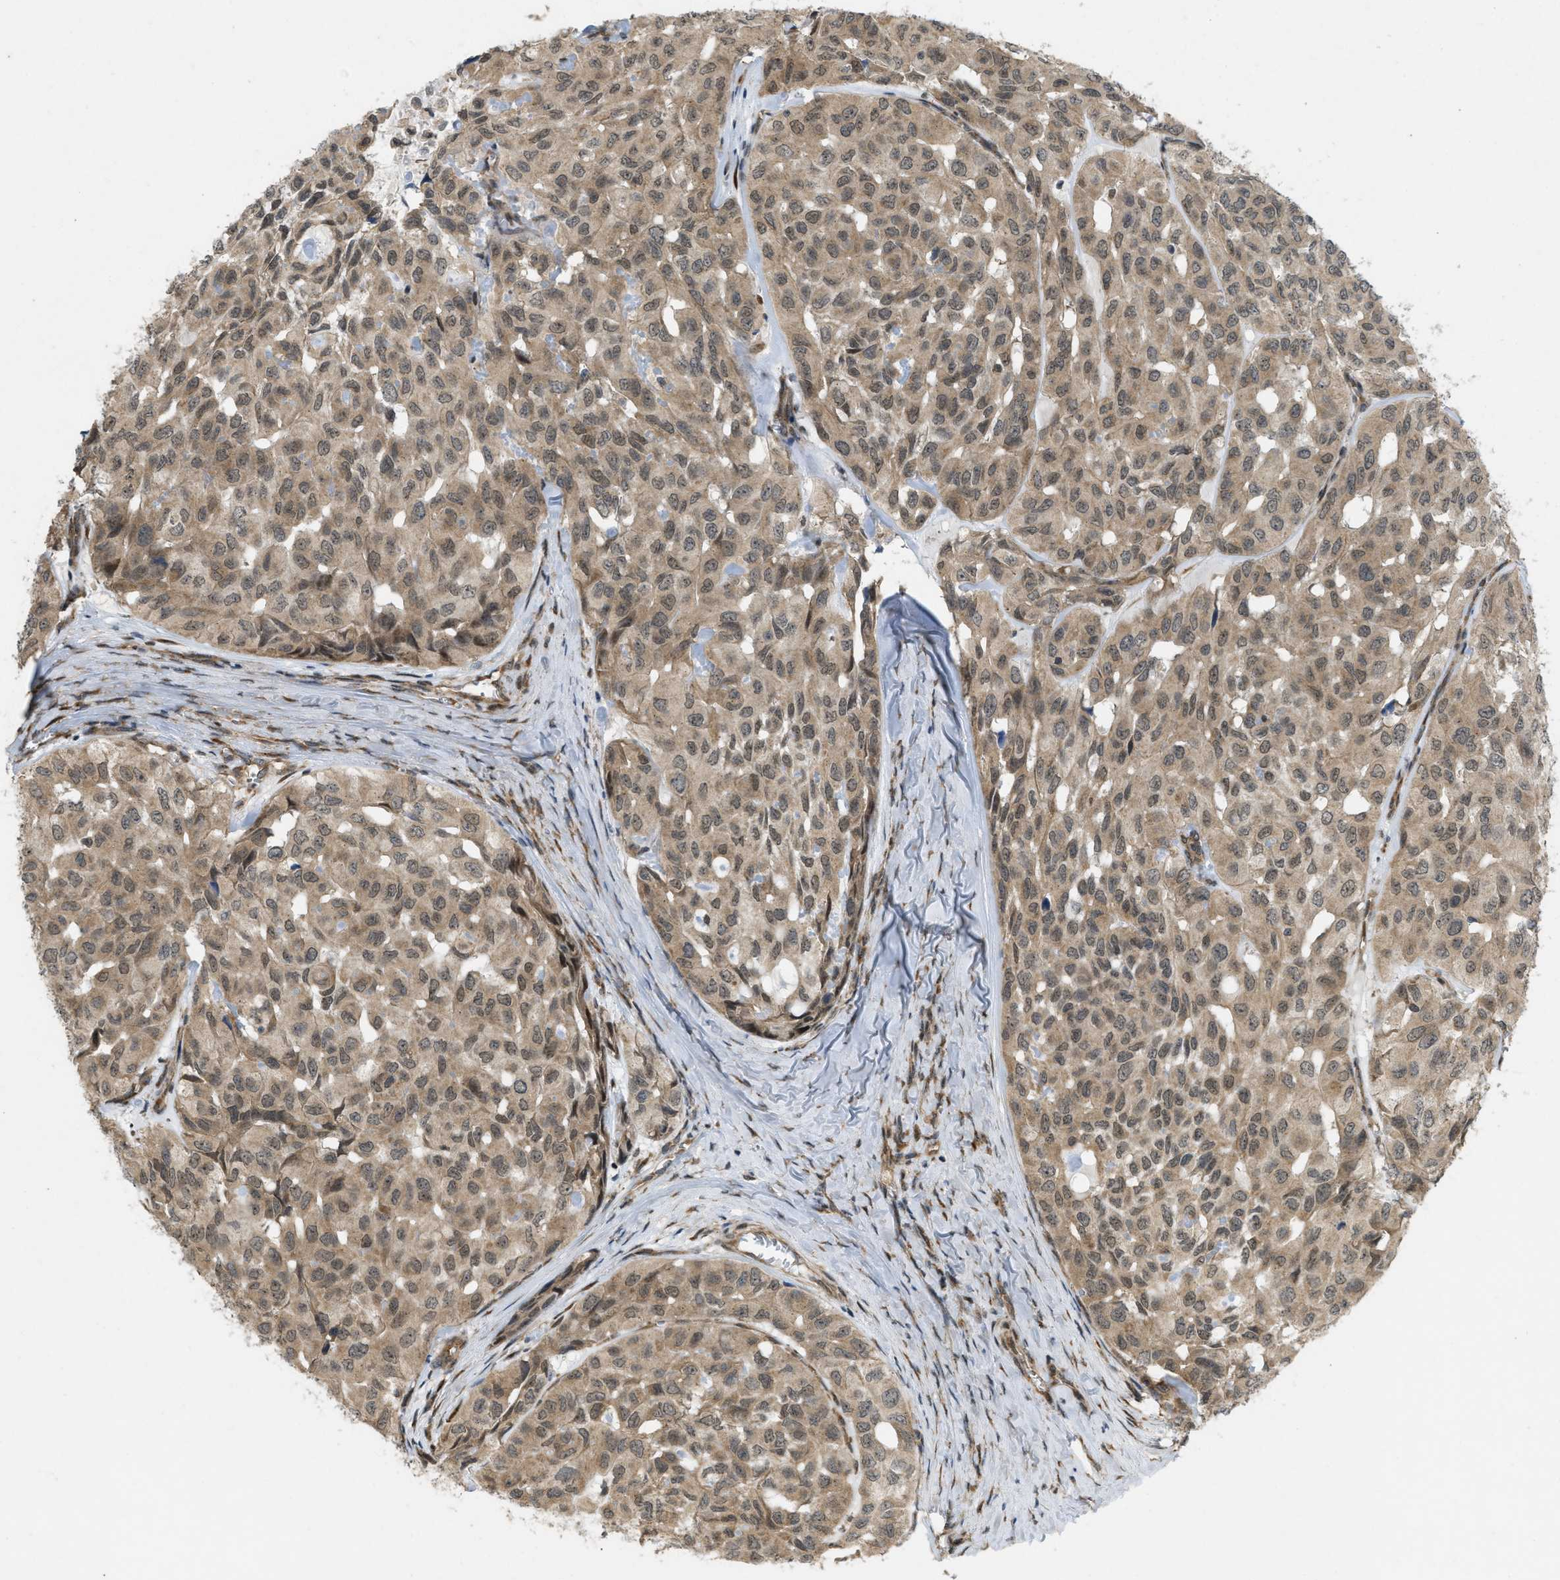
{"staining": {"intensity": "moderate", "quantity": ">75%", "location": "cytoplasmic/membranous"}, "tissue": "head and neck cancer", "cell_type": "Tumor cells", "image_type": "cancer", "snomed": [{"axis": "morphology", "description": "Adenocarcinoma, NOS"}, {"axis": "topography", "description": "Salivary gland, NOS"}, {"axis": "topography", "description": "Head-Neck"}], "caption": "Immunohistochemical staining of adenocarcinoma (head and neck) displays moderate cytoplasmic/membranous protein positivity in approximately >75% of tumor cells.", "gene": "IFNLR1", "patient": {"sex": "female", "age": 76}}